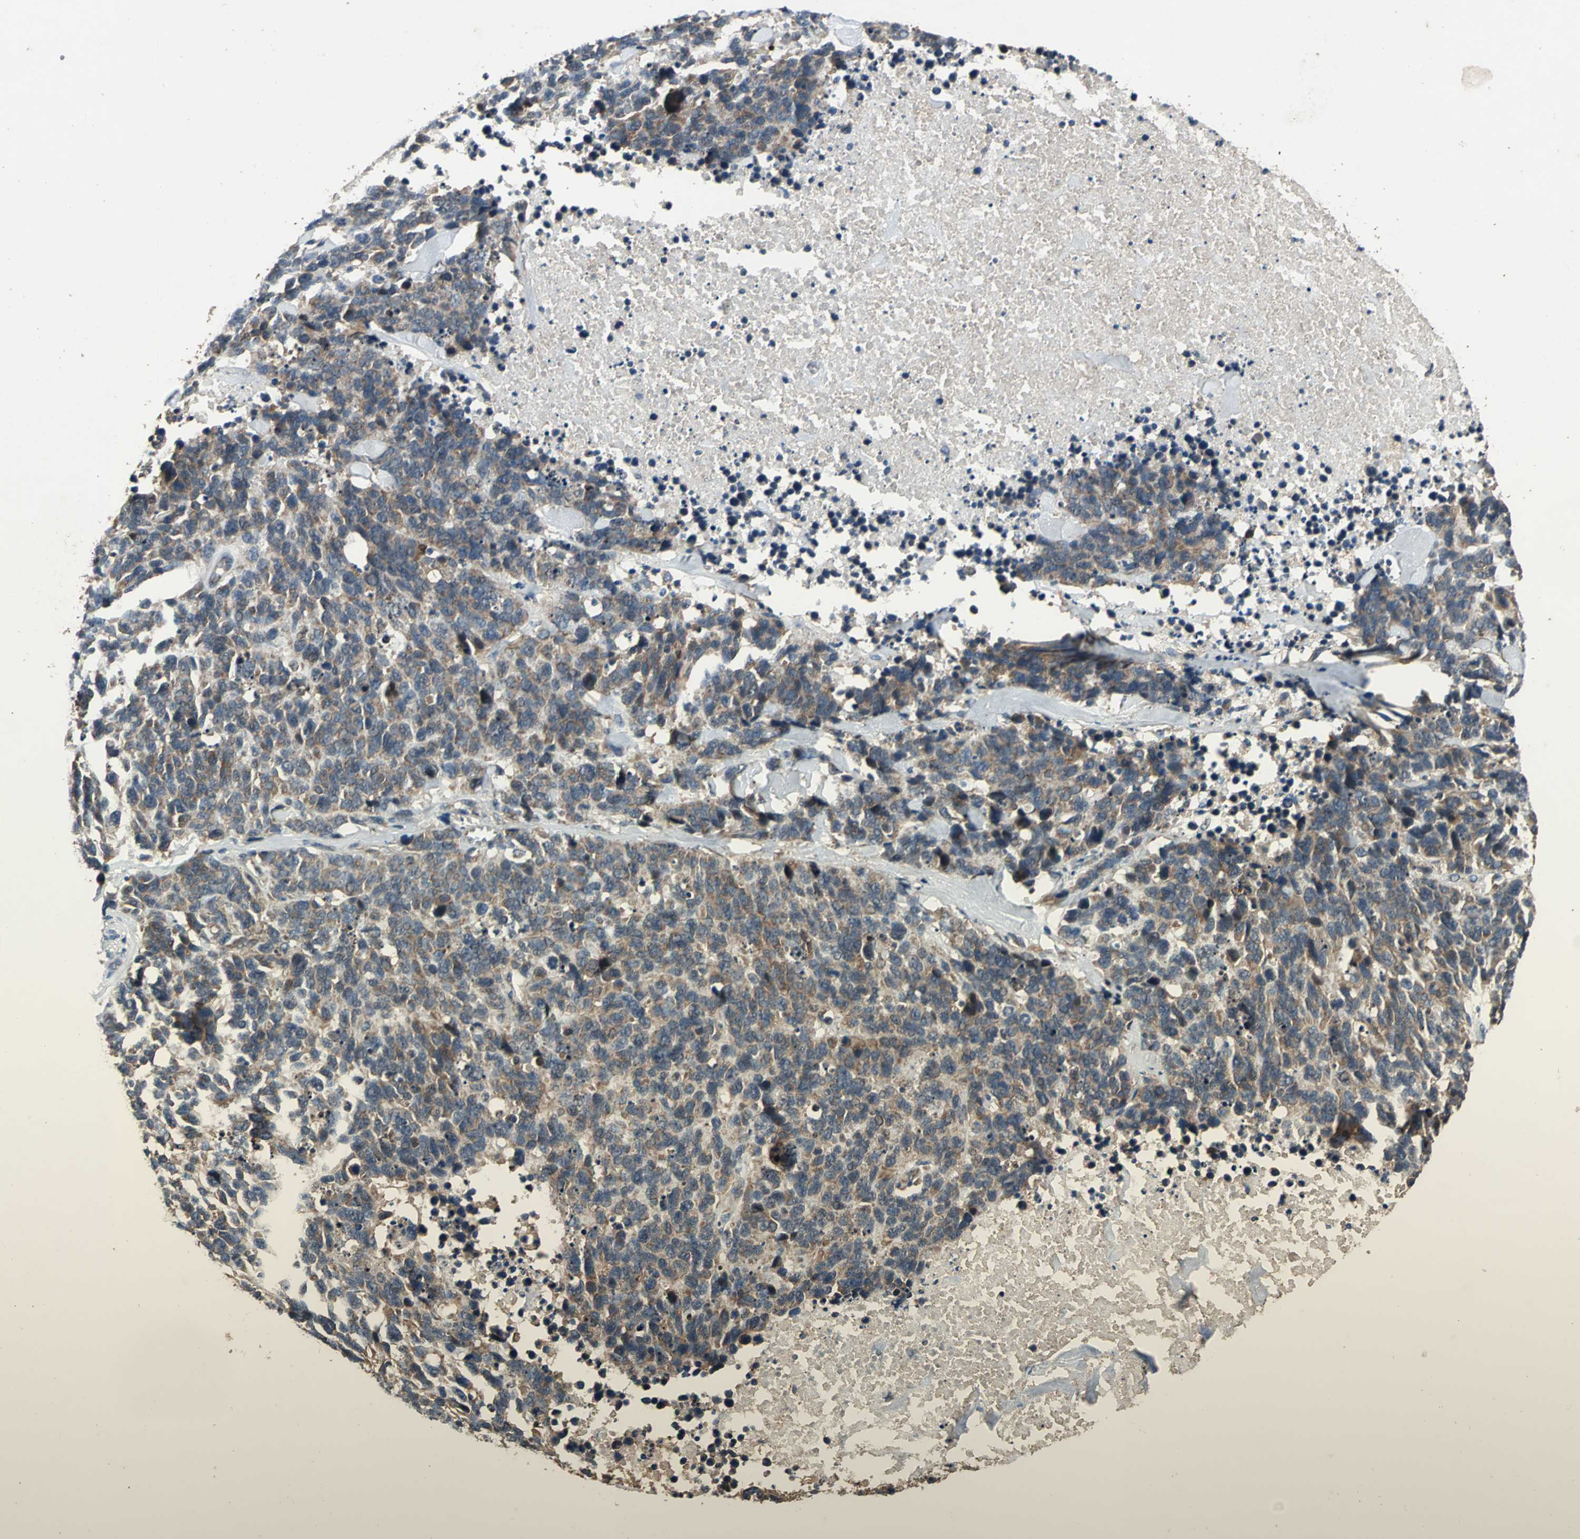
{"staining": {"intensity": "strong", "quantity": ">75%", "location": "cytoplasmic/membranous"}, "tissue": "lung cancer", "cell_type": "Tumor cells", "image_type": "cancer", "snomed": [{"axis": "morphology", "description": "Neoplasm, malignant, NOS"}, {"axis": "topography", "description": "Lung"}], "caption": "An image showing strong cytoplasmic/membranous positivity in about >75% of tumor cells in lung cancer (neoplasm (malignant)), as visualized by brown immunohistochemical staining.", "gene": "ZNF608", "patient": {"sex": "female", "age": 58}}